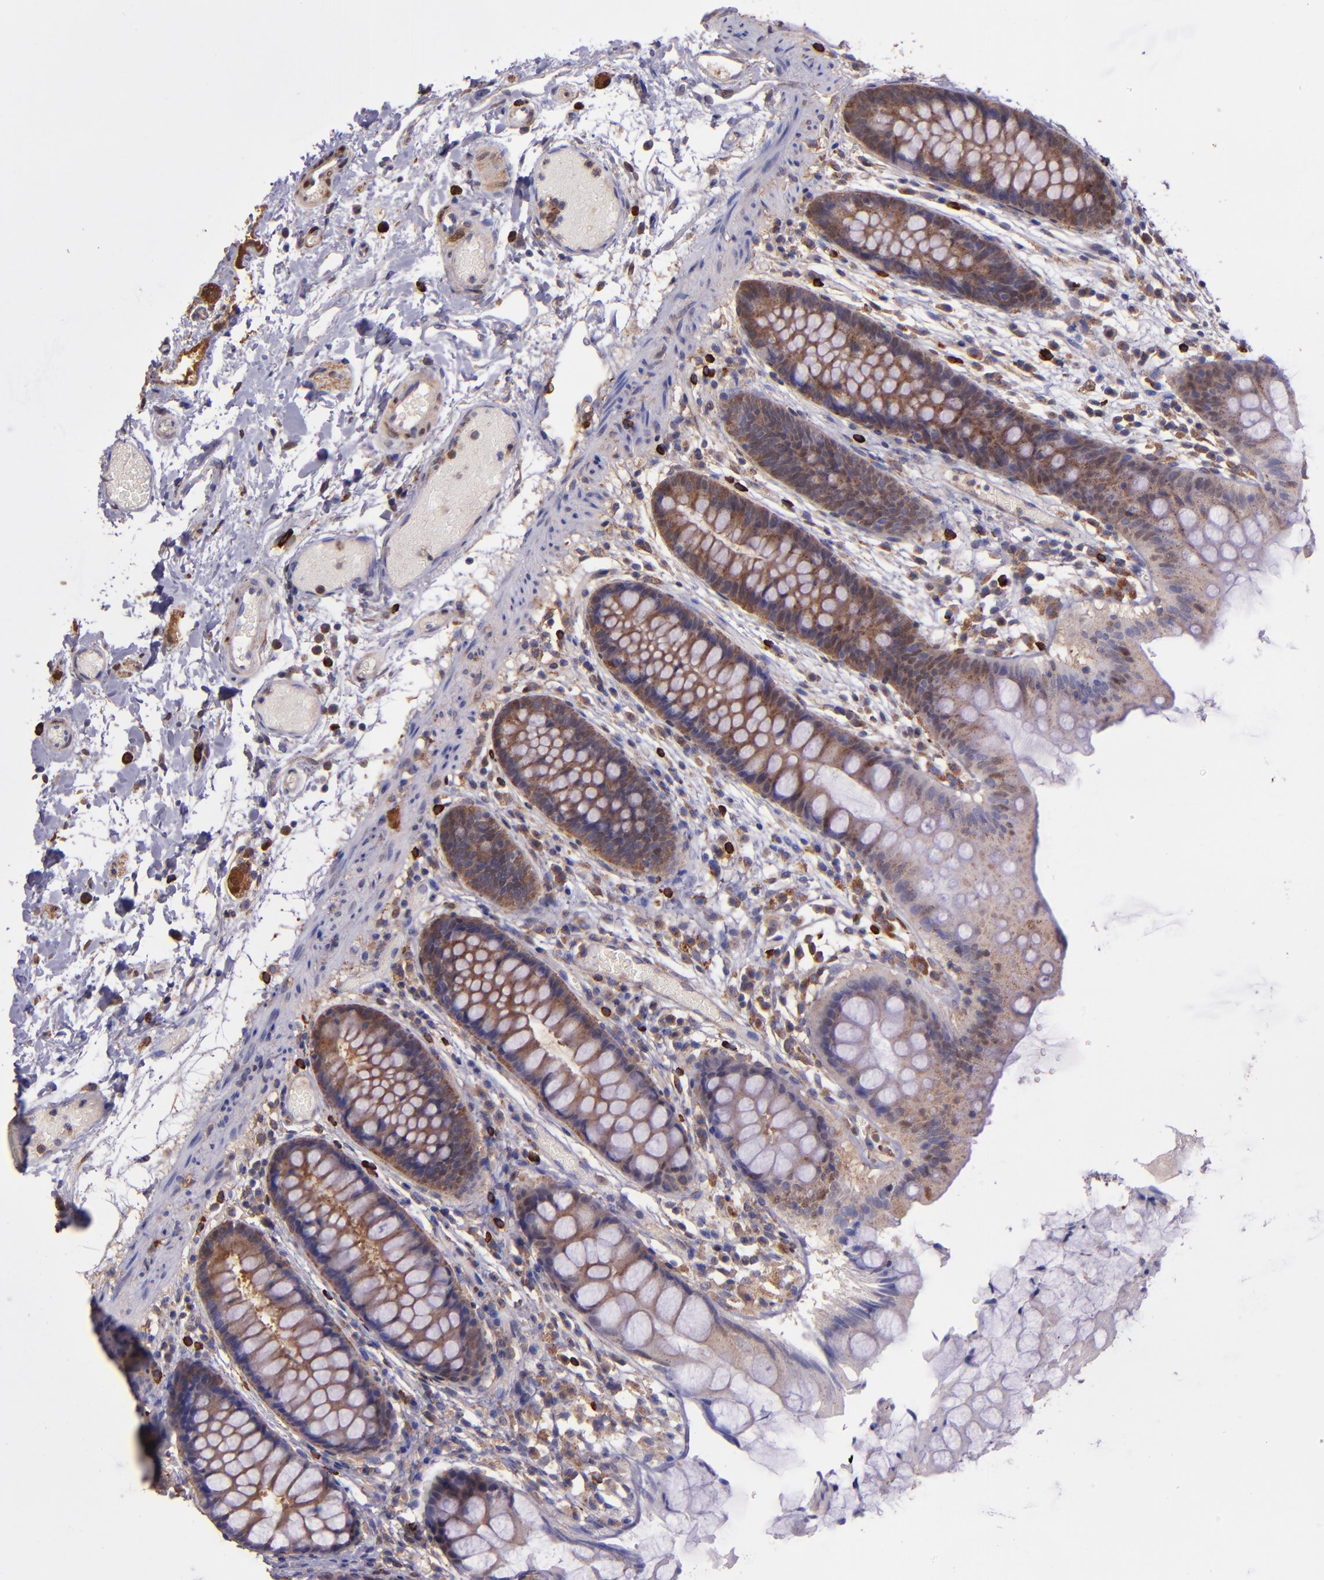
{"staining": {"intensity": "negative", "quantity": "none", "location": "none"}, "tissue": "colon", "cell_type": "Endothelial cells", "image_type": "normal", "snomed": [{"axis": "morphology", "description": "Normal tissue, NOS"}, {"axis": "topography", "description": "Smooth muscle"}, {"axis": "topography", "description": "Colon"}], "caption": "Protein analysis of benign colon displays no significant positivity in endothelial cells.", "gene": "WASH6P", "patient": {"sex": "male", "age": 67}}